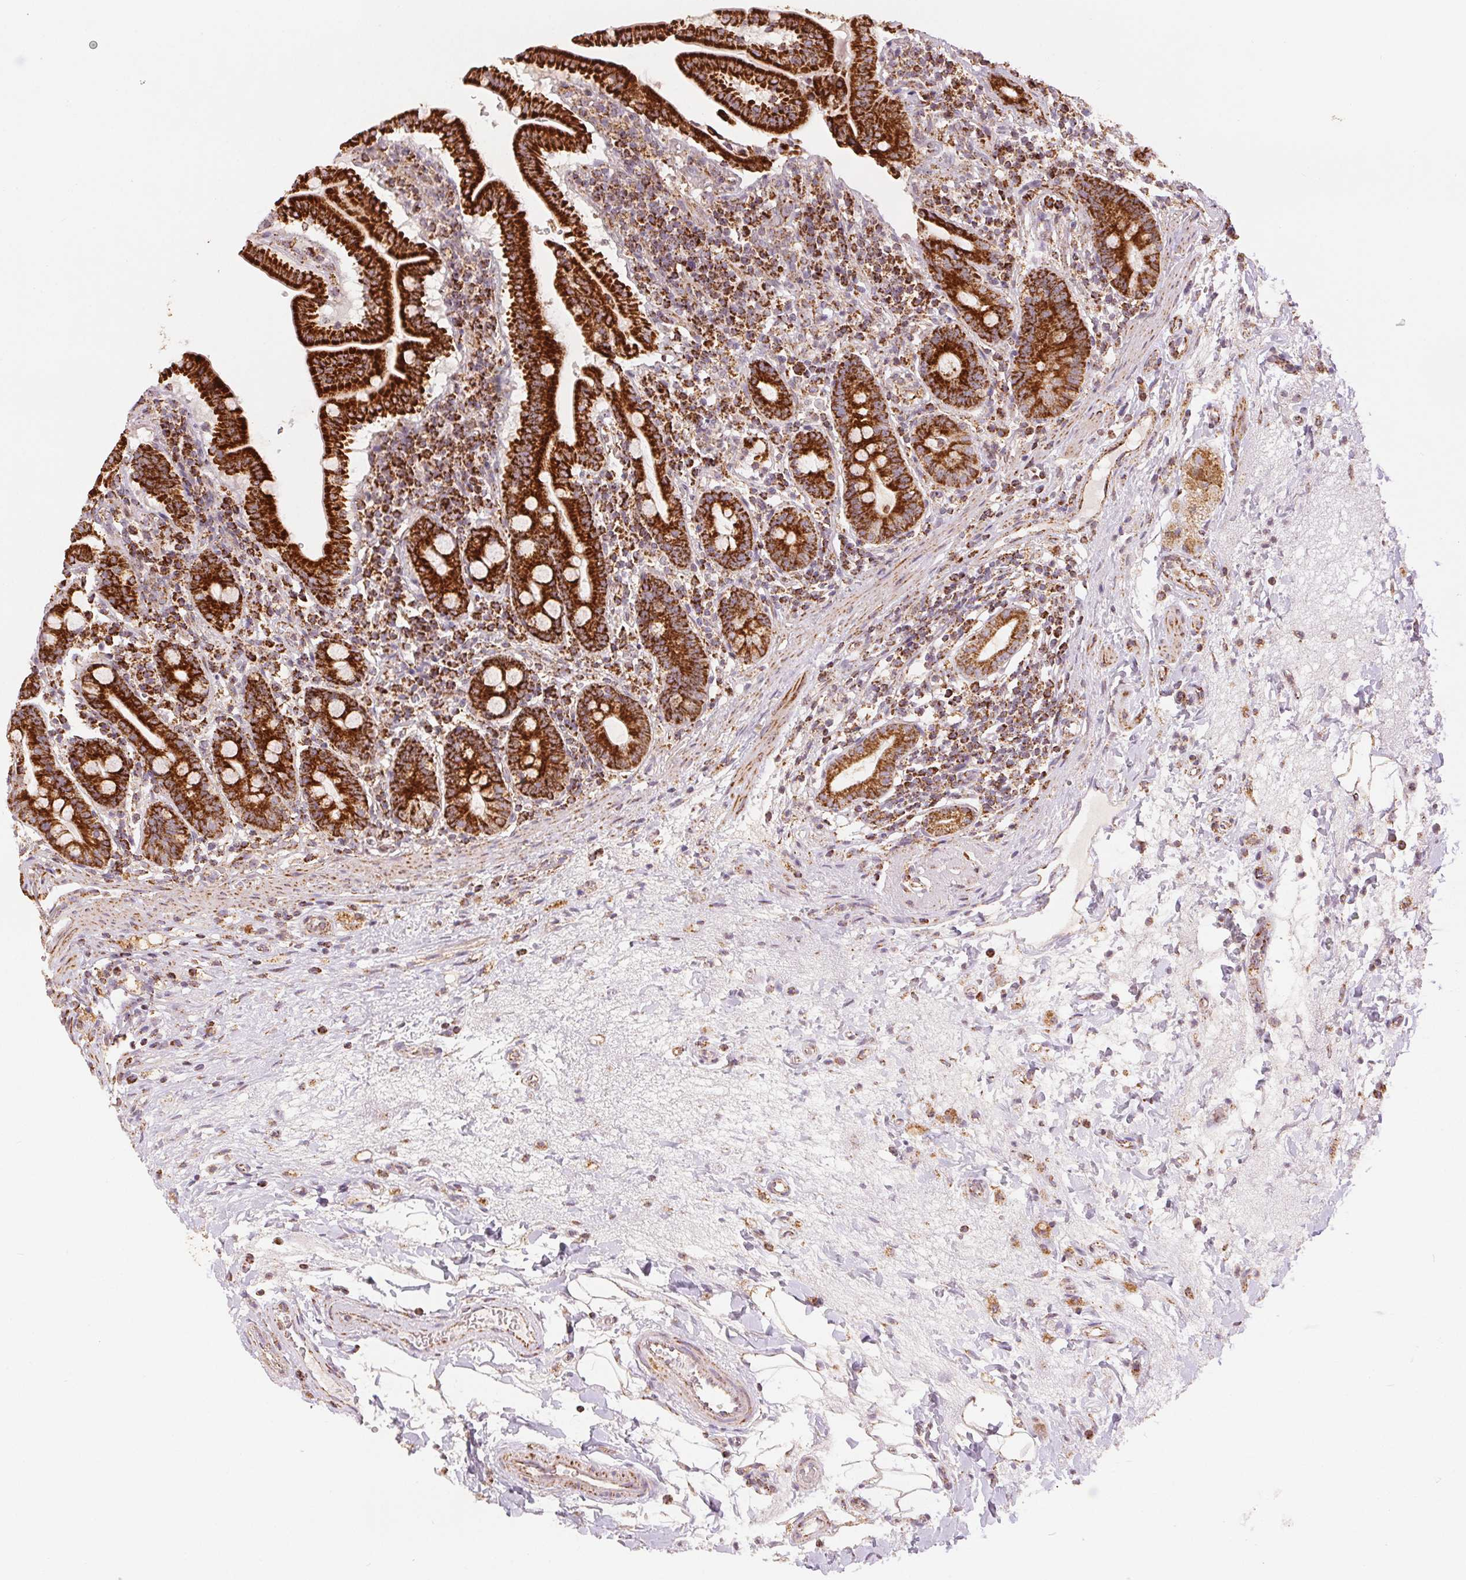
{"staining": {"intensity": "strong", "quantity": ">75%", "location": "cytoplasmic/membranous"}, "tissue": "small intestine", "cell_type": "Glandular cells", "image_type": "normal", "snomed": [{"axis": "morphology", "description": "Normal tissue, NOS"}, {"axis": "topography", "description": "Small intestine"}], "caption": "IHC (DAB (3,3'-diaminobenzidine)) staining of benign small intestine exhibits strong cytoplasmic/membranous protein positivity in approximately >75% of glandular cells.", "gene": "SDHB", "patient": {"sex": "male", "age": 26}}